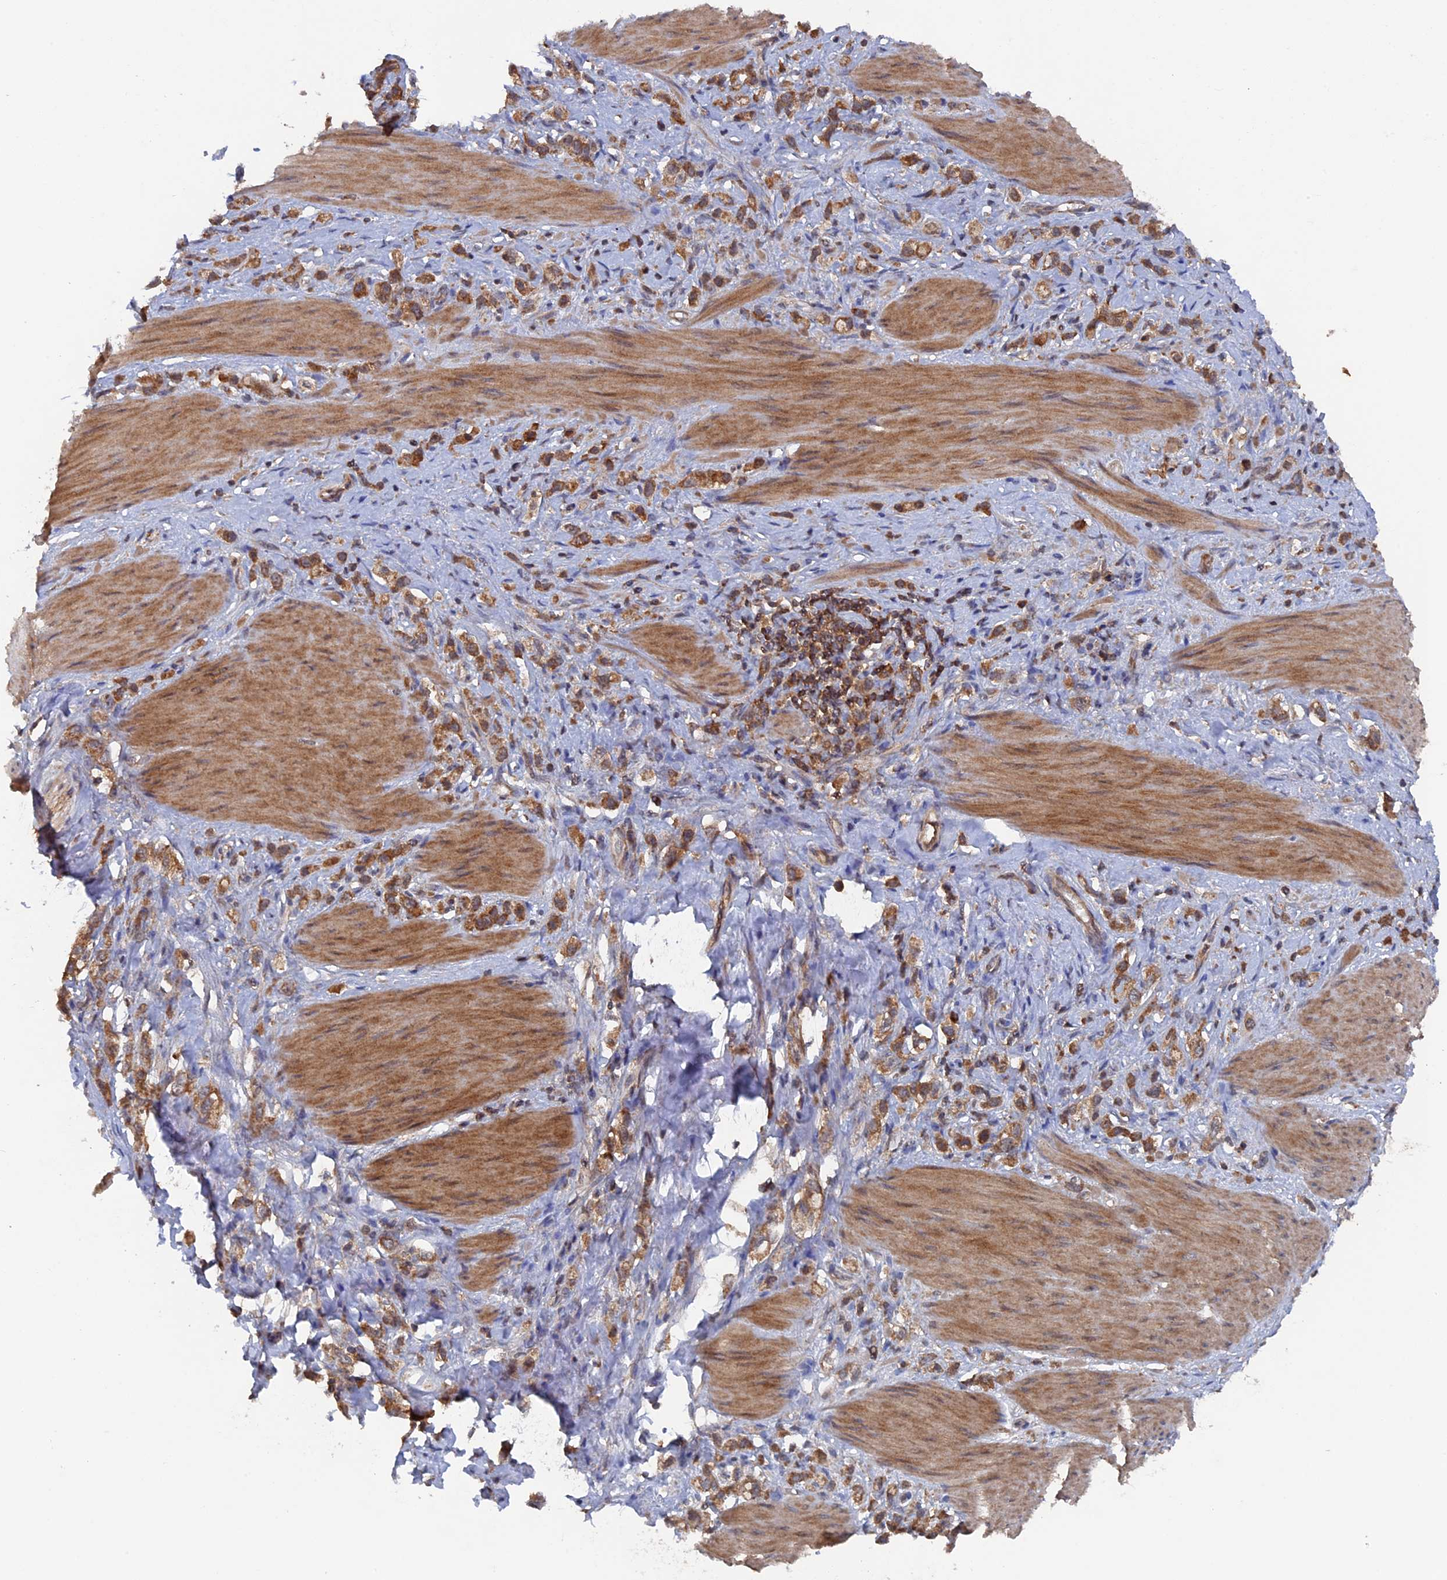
{"staining": {"intensity": "moderate", "quantity": ">75%", "location": "cytoplasmic/membranous"}, "tissue": "stomach cancer", "cell_type": "Tumor cells", "image_type": "cancer", "snomed": [{"axis": "morphology", "description": "Adenocarcinoma, NOS"}, {"axis": "topography", "description": "Stomach"}], "caption": "An image of stomach adenocarcinoma stained for a protein reveals moderate cytoplasmic/membranous brown staining in tumor cells. Nuclei are stained in blue.", "gene": "RAB15", "patient": {"sex": "female", "age": 65}}